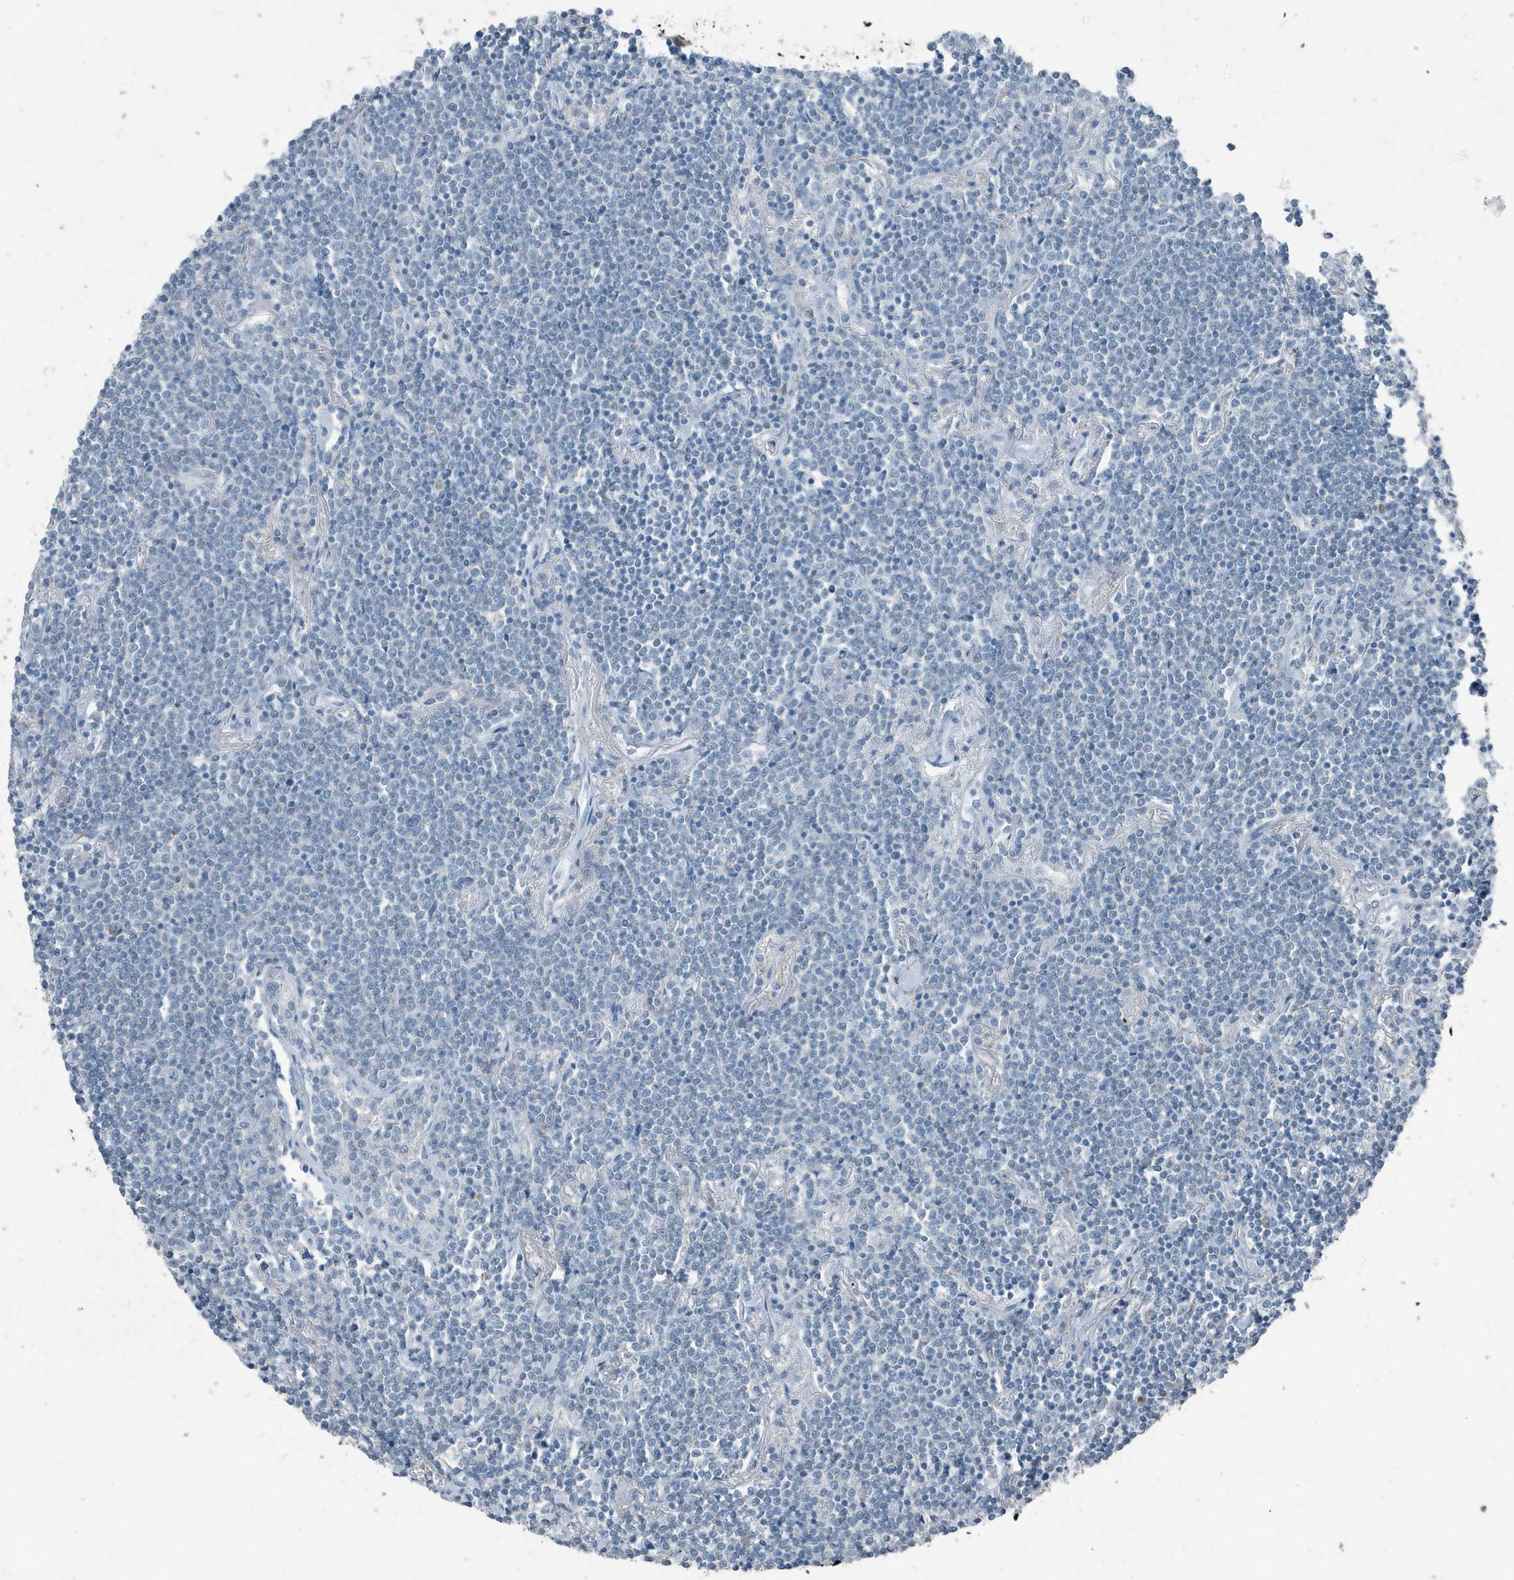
{"staining": {"intensity": "negative", "quantity": "none", "location": "none"}, "tissue": "lymphoma", "cell_type": "Tumor cells", "image_type": "cancer", "snomed": [{"axis": "morphology", "description": "Malignant lymphoma, non-Hodgkin's type, Low grade"}, {"axis": "topography", "description": "Lung"}], "caption": "Tumor cells show no significant protein staining in lymphoma.", "gene": "FAM162A", "patient": {"sex": "female", "age": 71}}